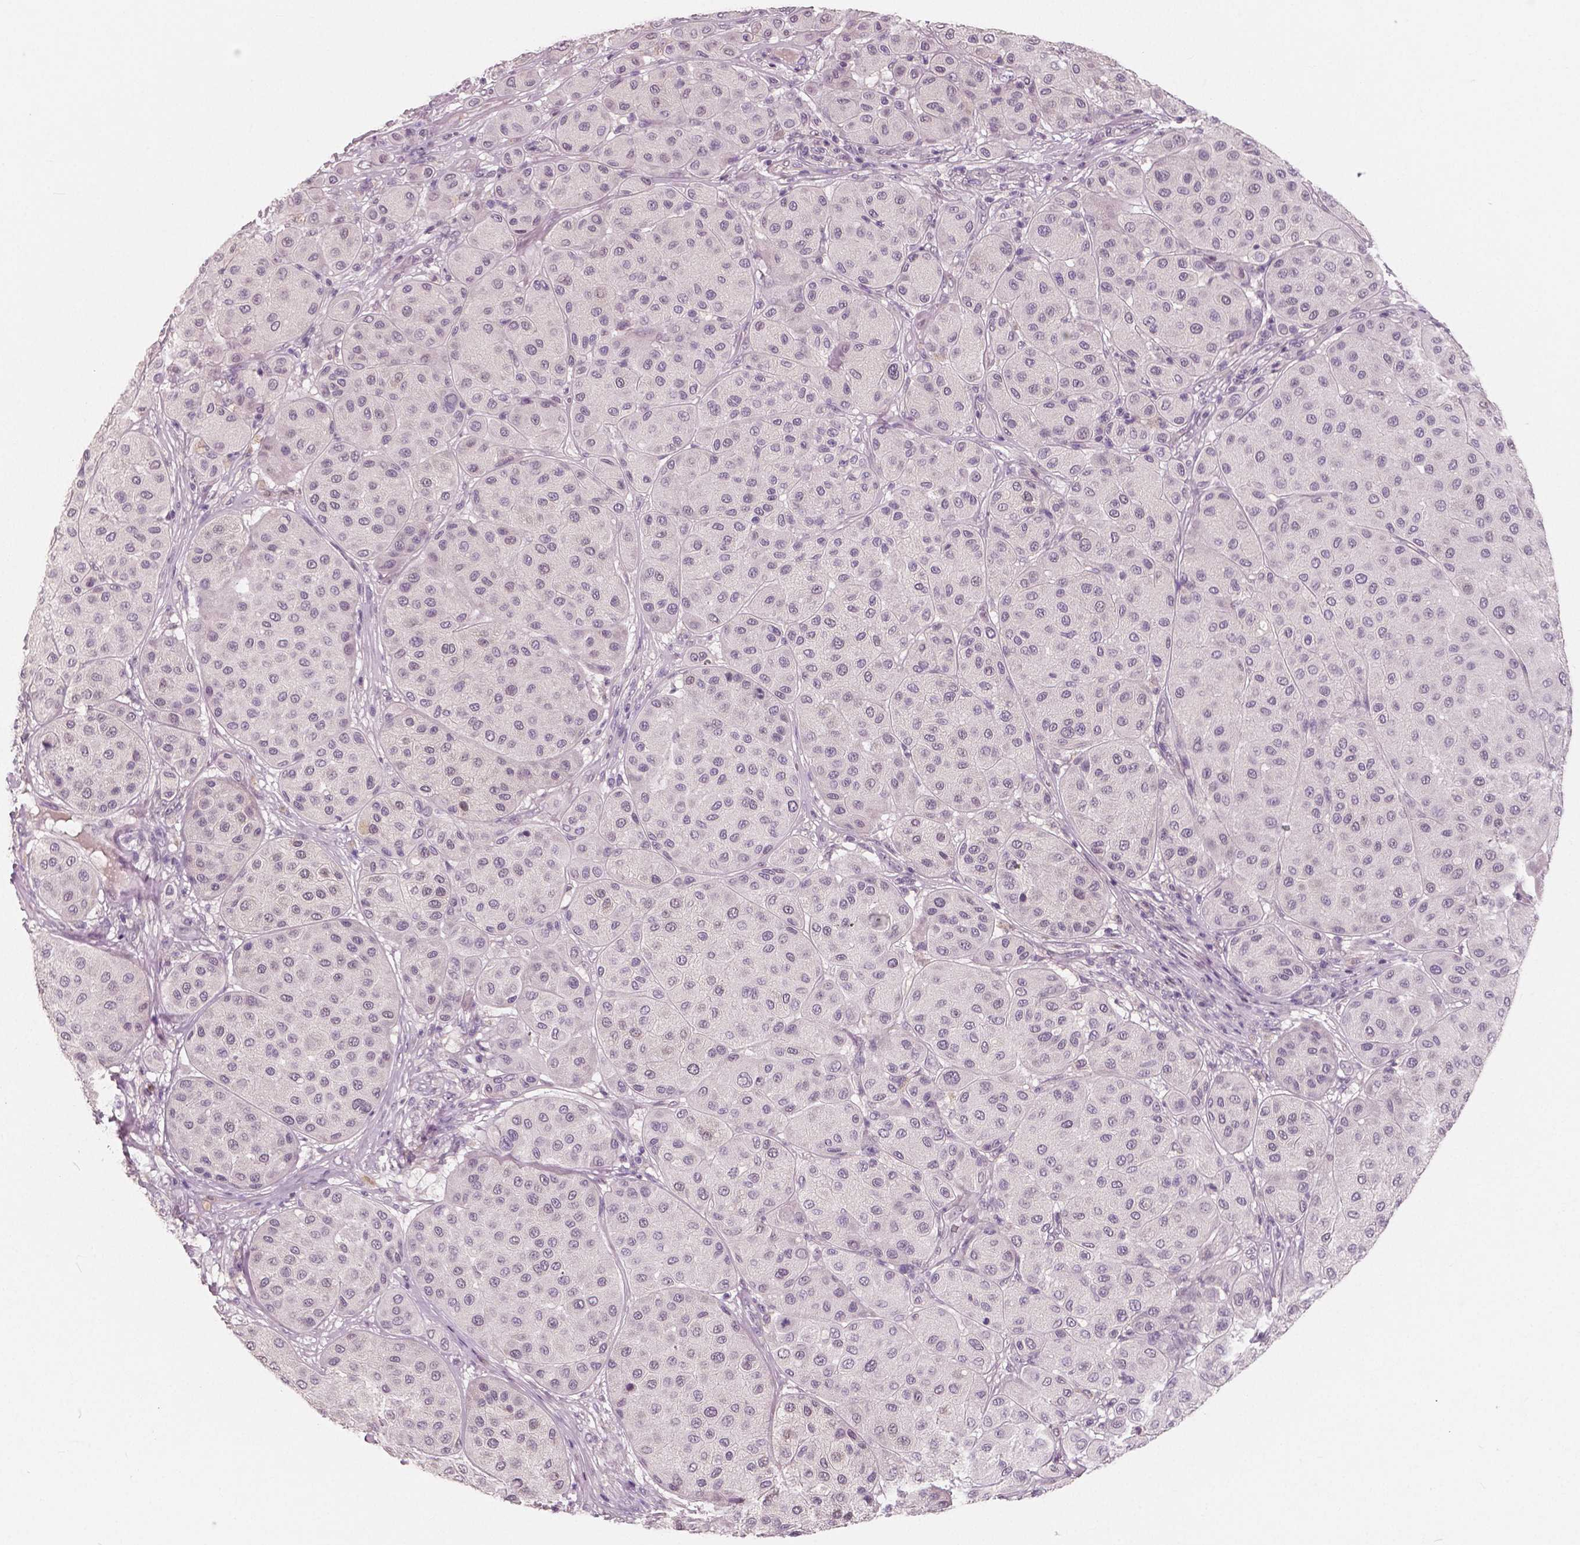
{"staining": {"intensity": "negative", "quantity": "none", "location": "none"}, "tissue": "melanoma", "cell_type": "Tumor cells", "image_type": "cancer", "snomed": [{"axis": "morphology", "description": "Malignant melanoma, Metastatic site"}, {"axis": "topography", "description": "Smooth muscle"}], "caption": "Immunohistochemical staining of melanoma displays no significant staining in tumor cells. (DAB (3,3'-diaminobenzidine) IHC visualized using brightfield microscopy, high magnification).", "gene": "RNASE7", "patient": {"sex": "male", "age": 41}}